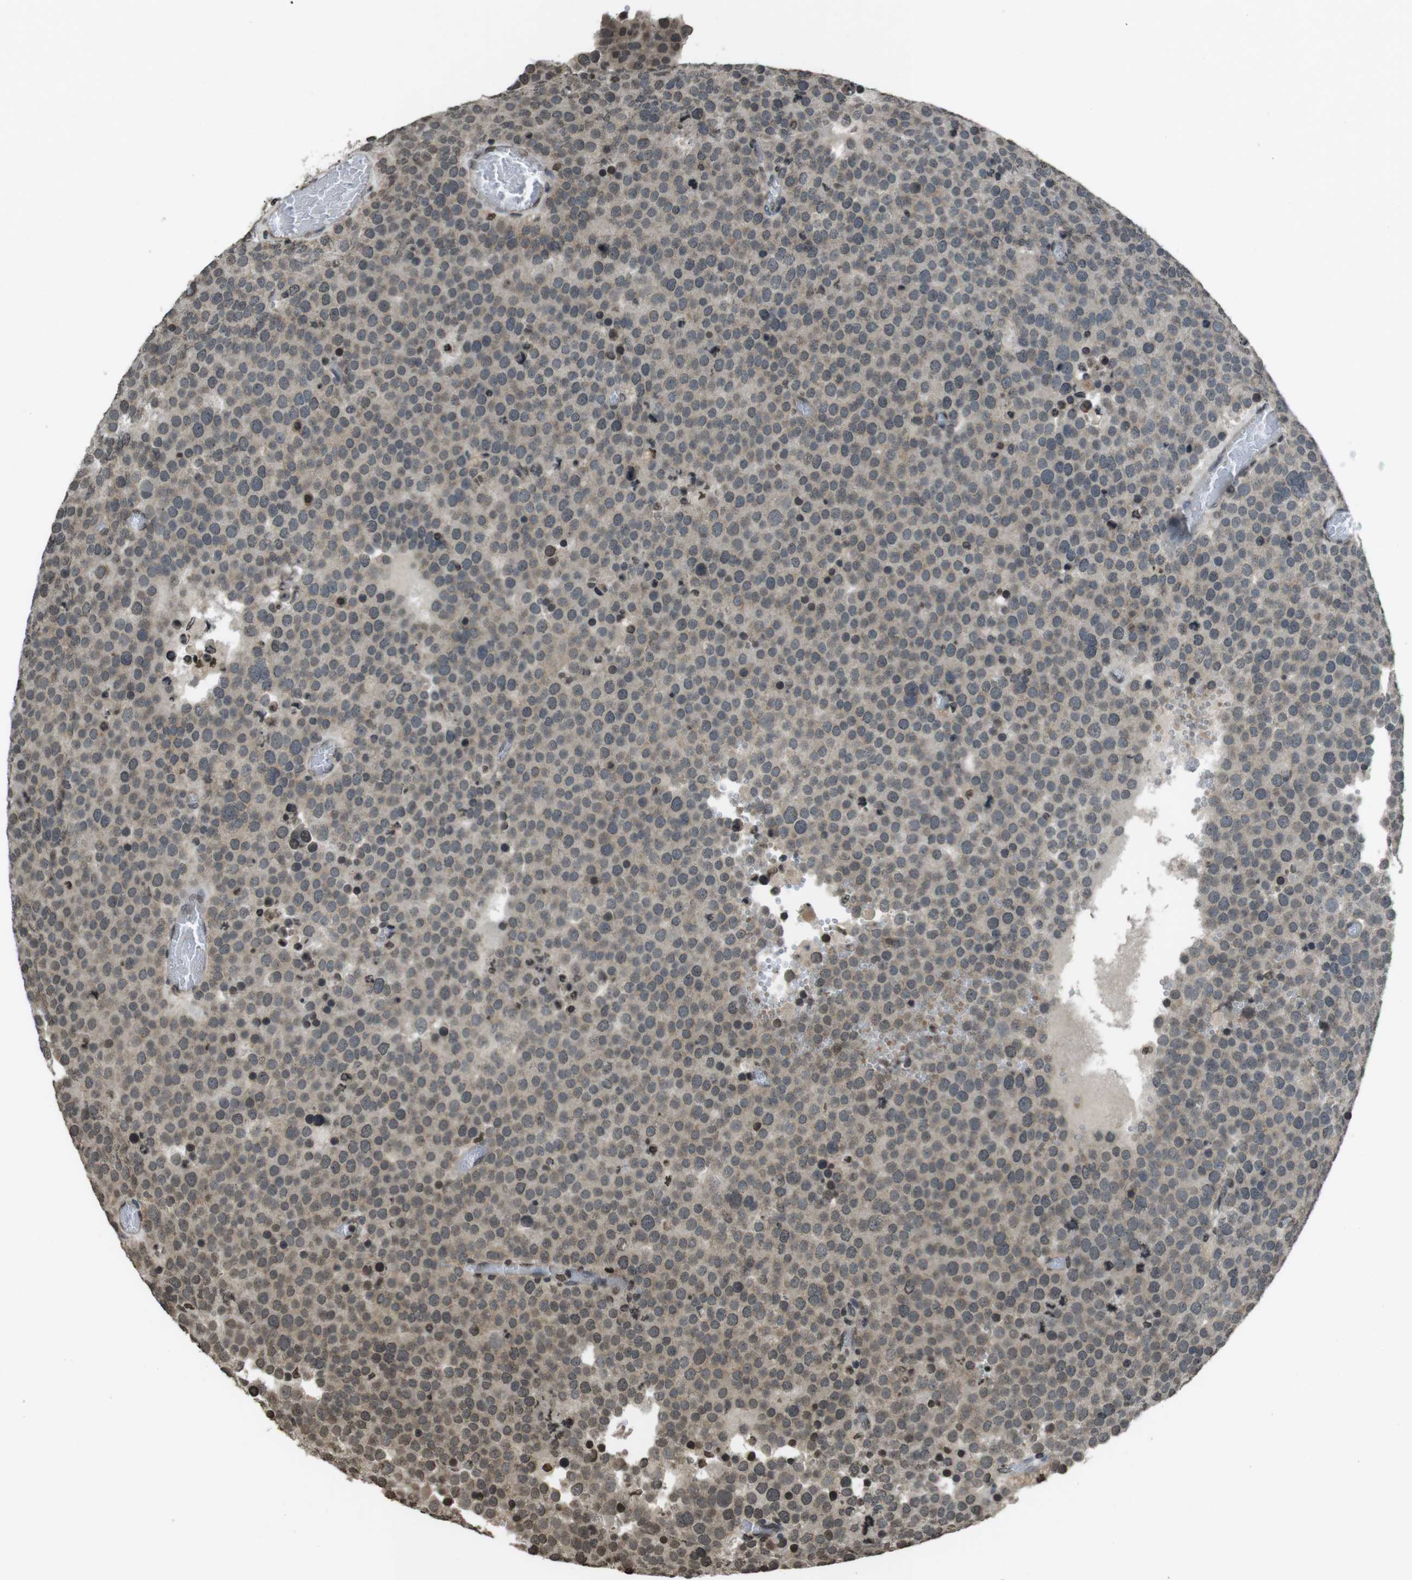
{"staining": {"intensity": "weak", "quantity": "25%-75%", "location": "cytoplasmic/membranous"}, "tissue": "testis cancer", "cell_type": "Tumor cells", "image_type": "cancer", "snomed": [{"axis": "morphology", "description": "Normal tissue, NOS"}, {"axis": "morphology", "description": "Seminoma, NOS"}, {"axis": "topography", "description": "Testis"}], "caption": "Tumor cells demonstrate low levels of weak cytoplasmic/membranous staining in approximately 25%-75% of cells in seminoma (testis). (DAB (3,3'-diaminobenzidine) = brown stain, brightfield microscopy at high magnification).", "gene": "MAF", "patient": {"sex": "male", "age": 71}}